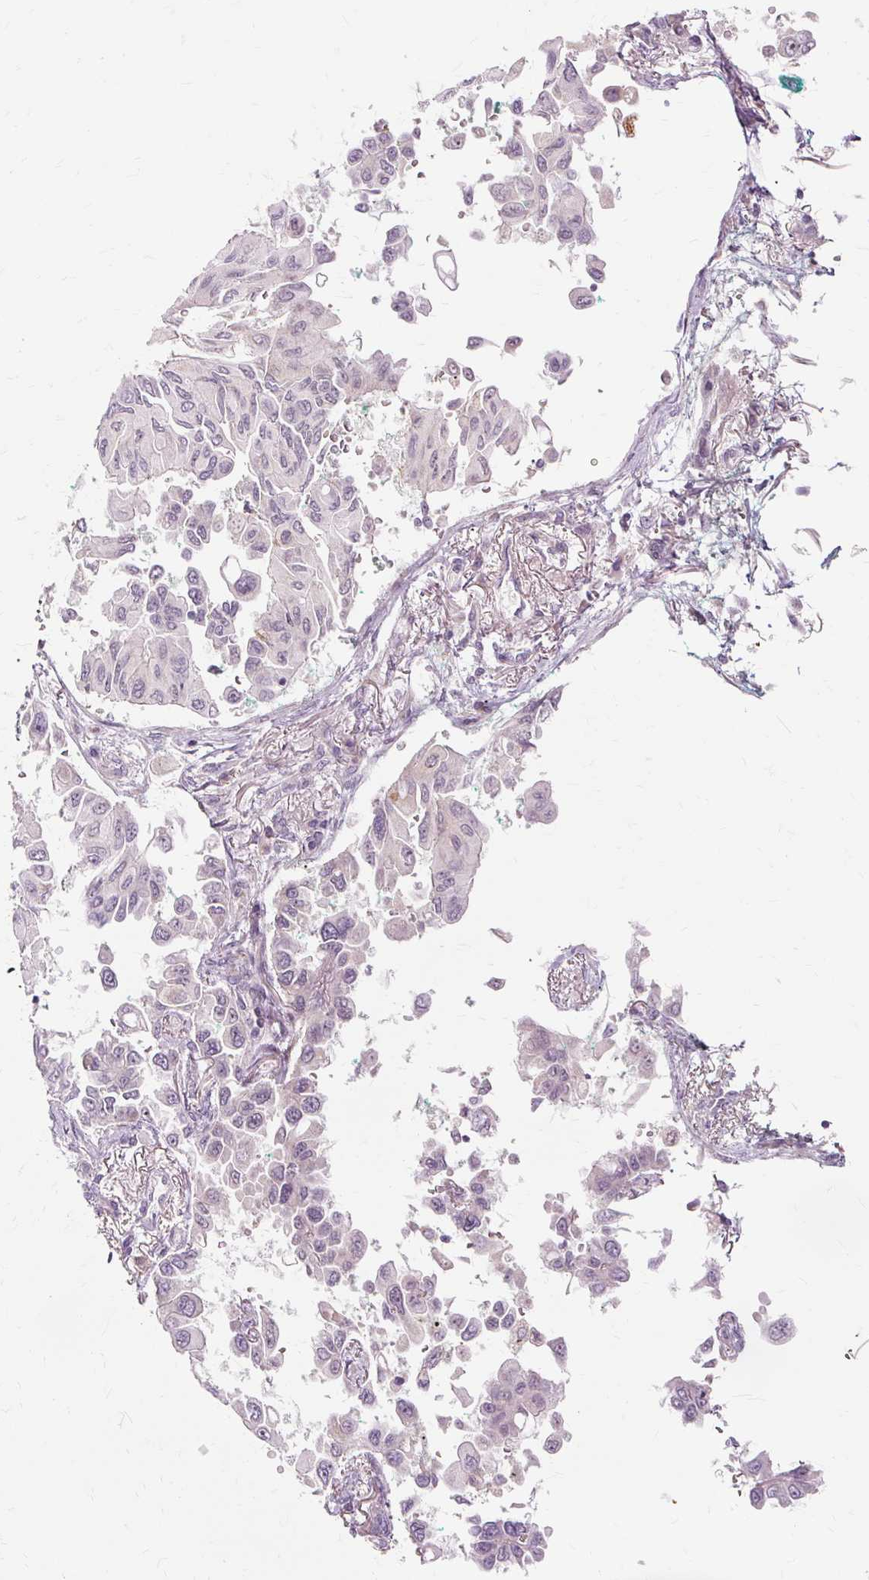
{"staining": {"intensity": "weak", "quantity": "<25%", "location": "nuclear"}, "tissue": "lung cancer", "cell_type": "Tumor cells", "image_type": "cancer", "snomed": [{"axis": "morphology", "description": "Adenocarcinoma, NOS"}, {"axis": "topography", "description": "Lung"}], "caption": "An image of human adenocarcinoma (lung) is negative for staining in tumor cells. (Brightfield microscopy of DAB IHC at high magnification).", "gene": "MMACHC", "patient": {"sex": "female", "age": 67}}